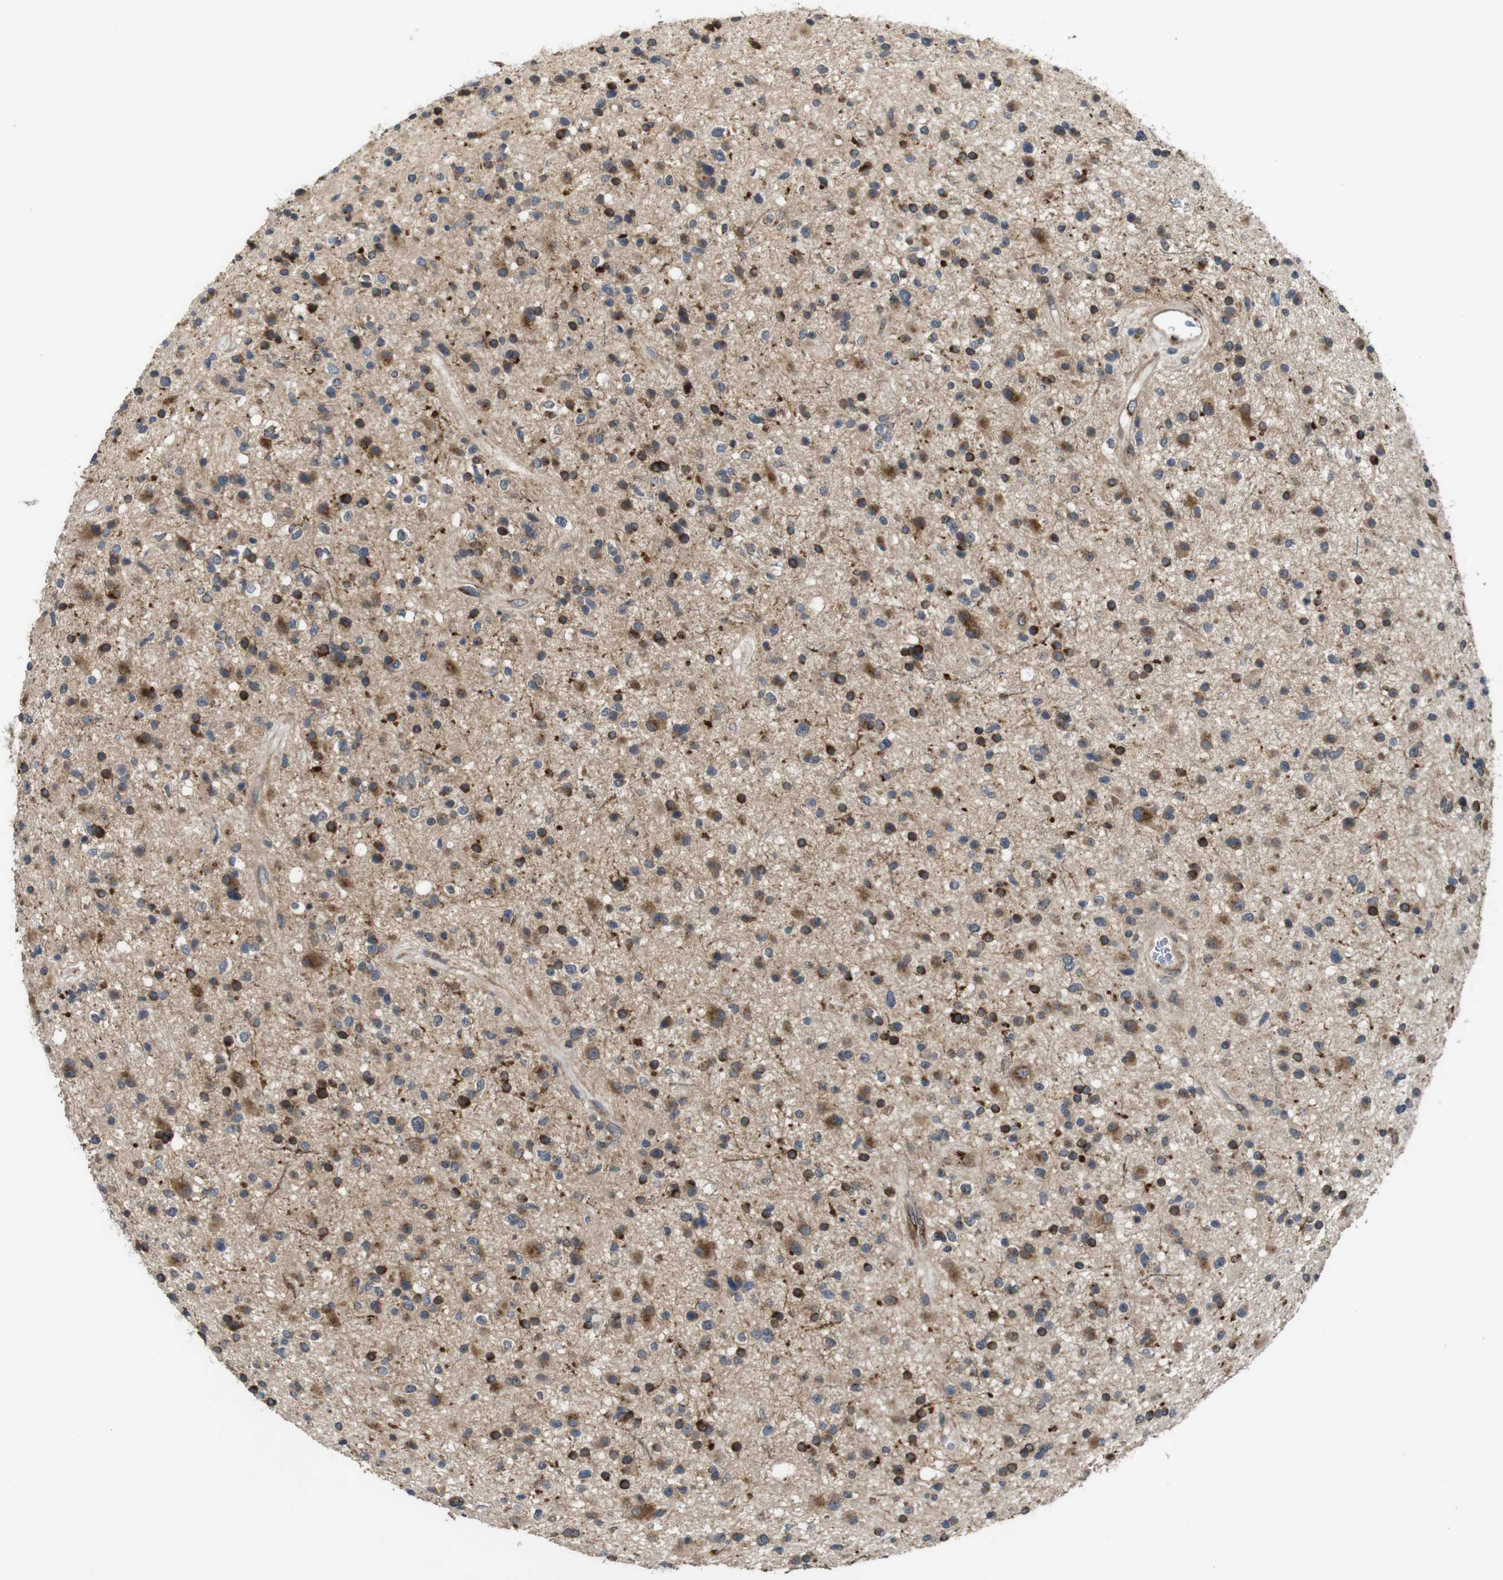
{"staining": {"intensity": "moderate", "quantity": "25%-75%", "location": "cytoplasmic/membranous"}, "tissue": "glioma", "cell_type": "Tumor cells", "image_type": "cancer", "snomed": [{"axis": "morphology", "description": "Glioma, malignant, High grade"}, {"axis": "topography", "description": "Brain"}], "caption": "Protein expression analysis of human malignant glioma (high-grade) reveals moderate cytoplasmic/membranous expression in about 25%-75% of tumor cells.", "gene": "EFCAB14", "patient": {"sex": "male", "age": 33}}